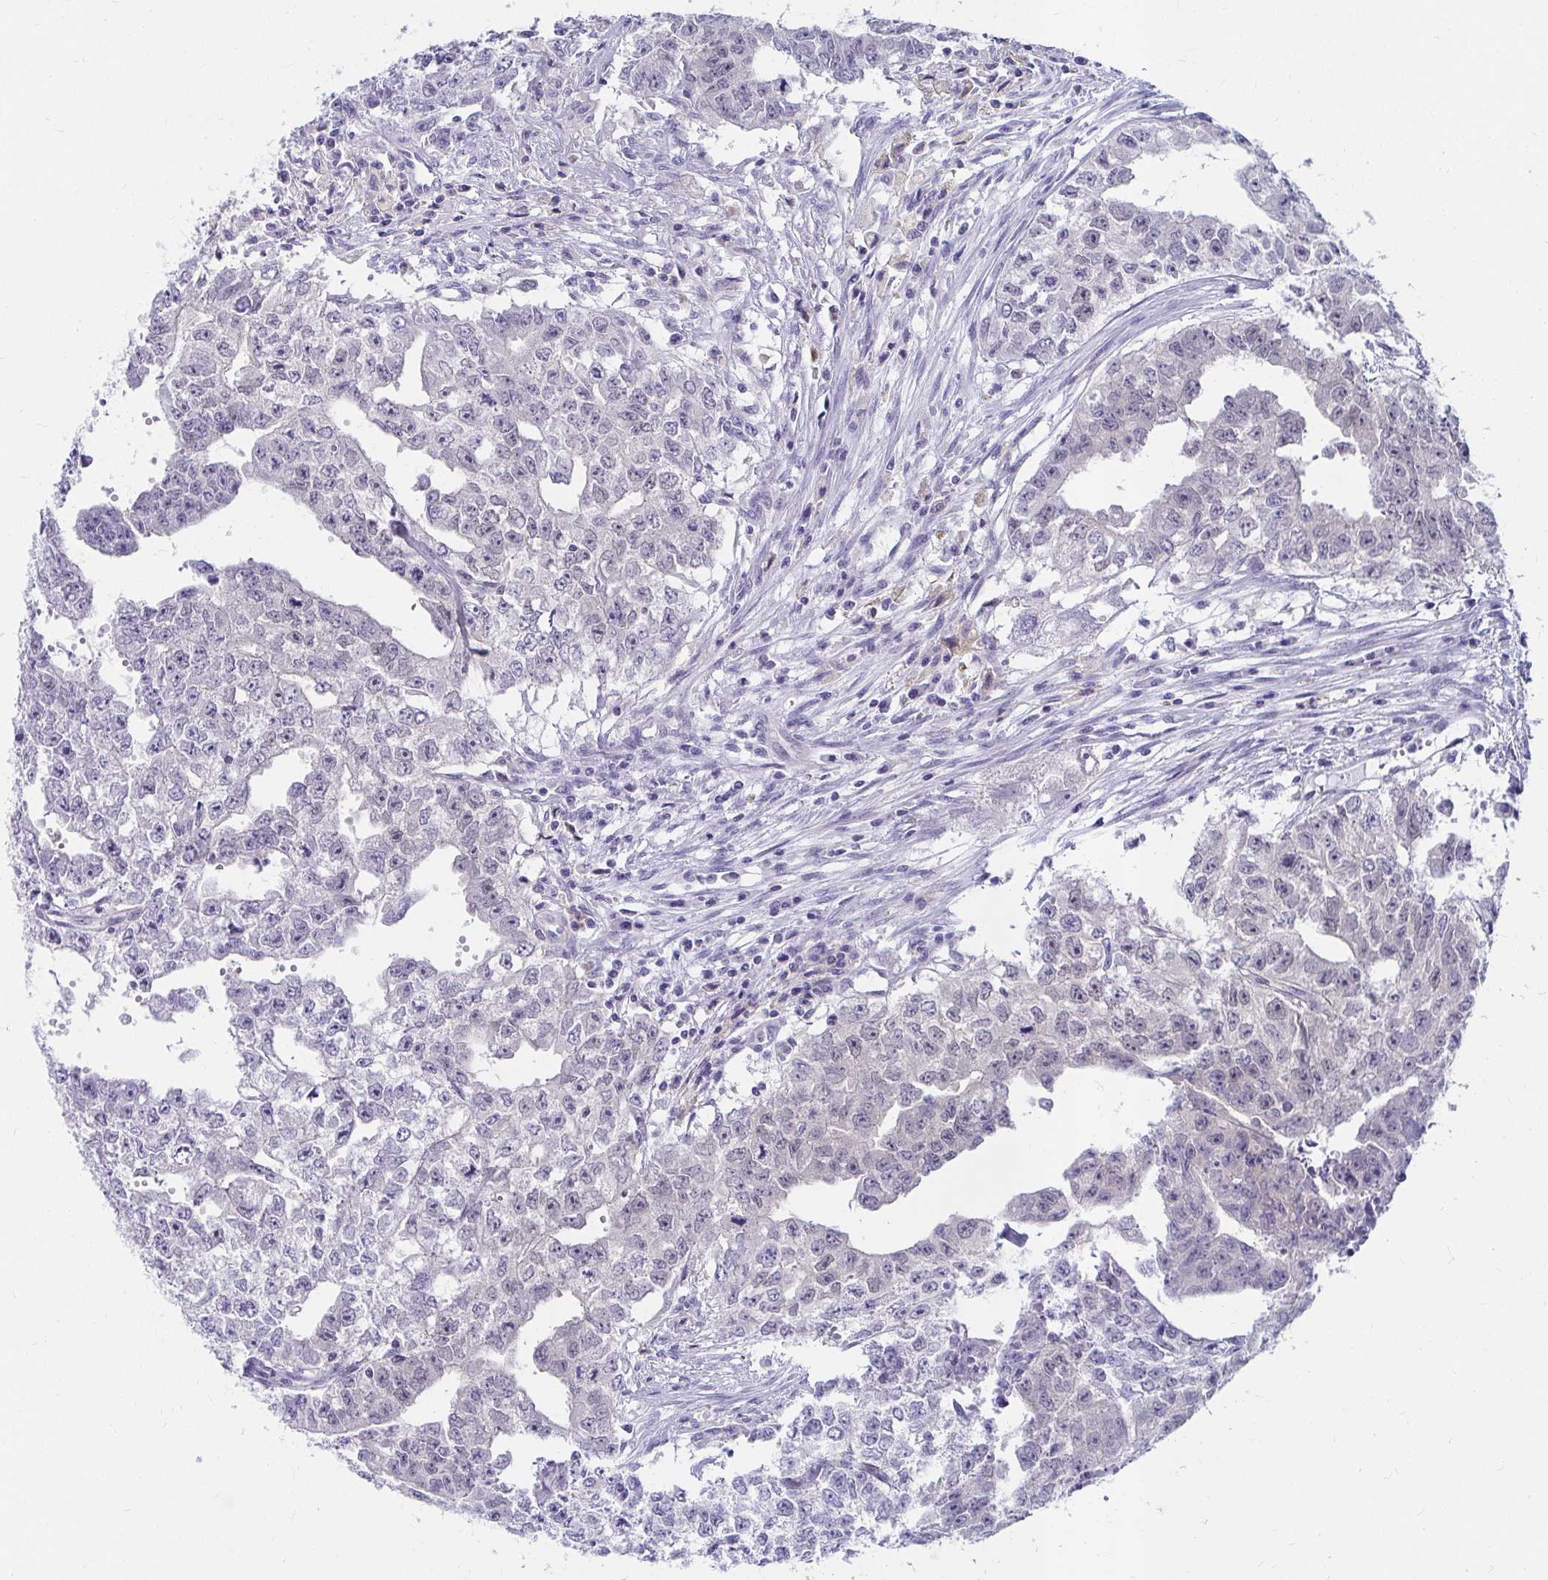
{"staining": {"intensity": "negative", "quantity": "none", "location": "none"}, "tissue": "testis cancer", "cell_type": "Tumor cells", "image_type": "cancer", "snomed": [{"axis": "morphology", "description": "Carcinoma, Embryonal, NOS"}, {"axis": "morphology", "description": "Teratoma, malignant, NOS"}, {"axis": "topography", "description": "Testis"}], "caption": "Teratoma (malignant) (testis) stained for a protein using immunohistochemistry (IHC) displays no staining tumor cells.", "gene": "C19orf81", "patient": {"sex": "male", "age": 24}}